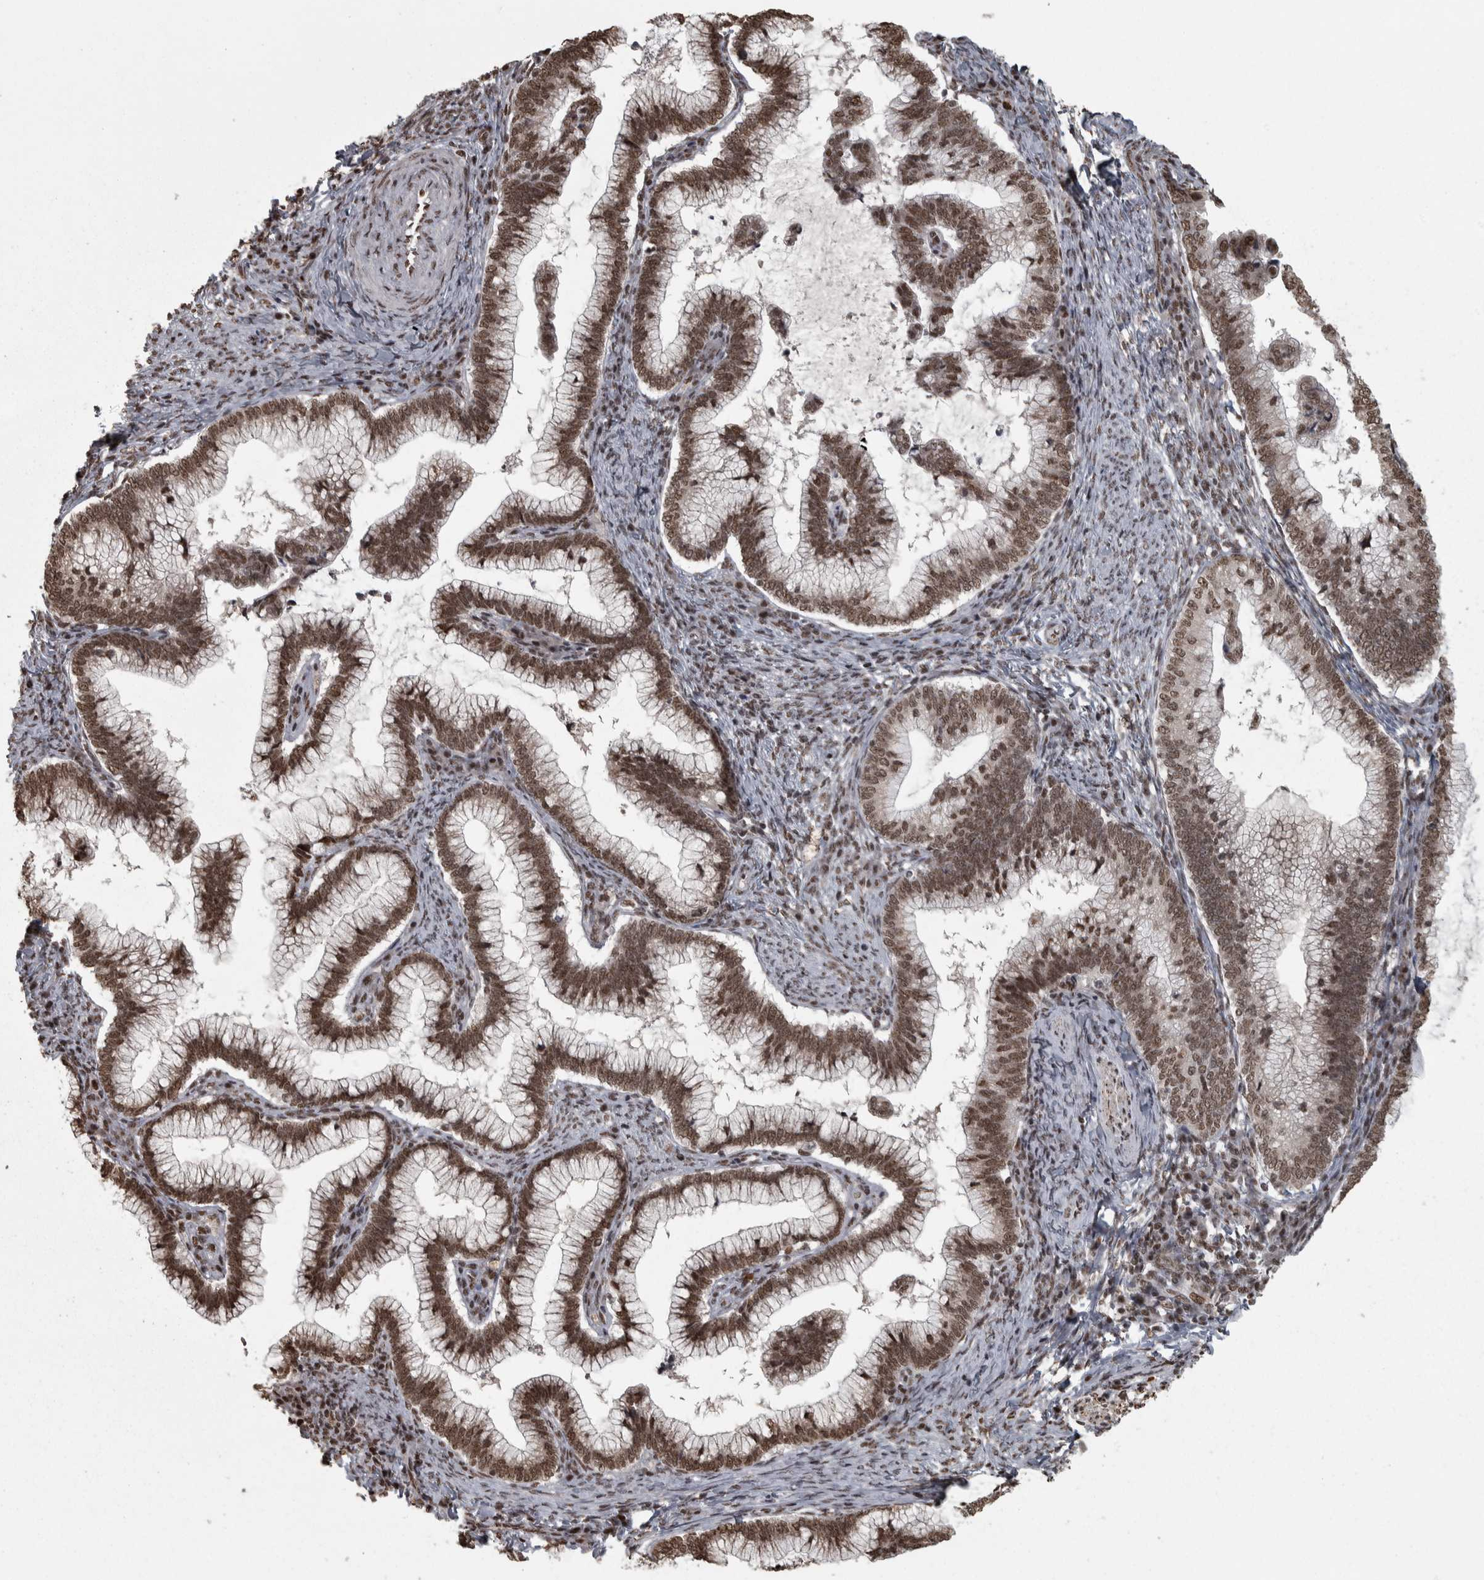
{"staining": {"intensity": "moderate", "quantity": ">75%", "location": "nuclear"}, "tissue": "cervical cancer", "cell_type": "Tumor cells", "image_type": "cancer", "snomed": [{"axis": "morphology", "description": "Adenocarcinoma, NOS"}, {"axis": "topography", "description": "Cervix"}], "caption": "Human adenocarcinoma (cervical) stained with a brown dye reveals moderate nuclear positive expression in approximately >75% of tumor cells.", "gene": "ZFHX4", "patient": {"sex": "female", "age": 36}}